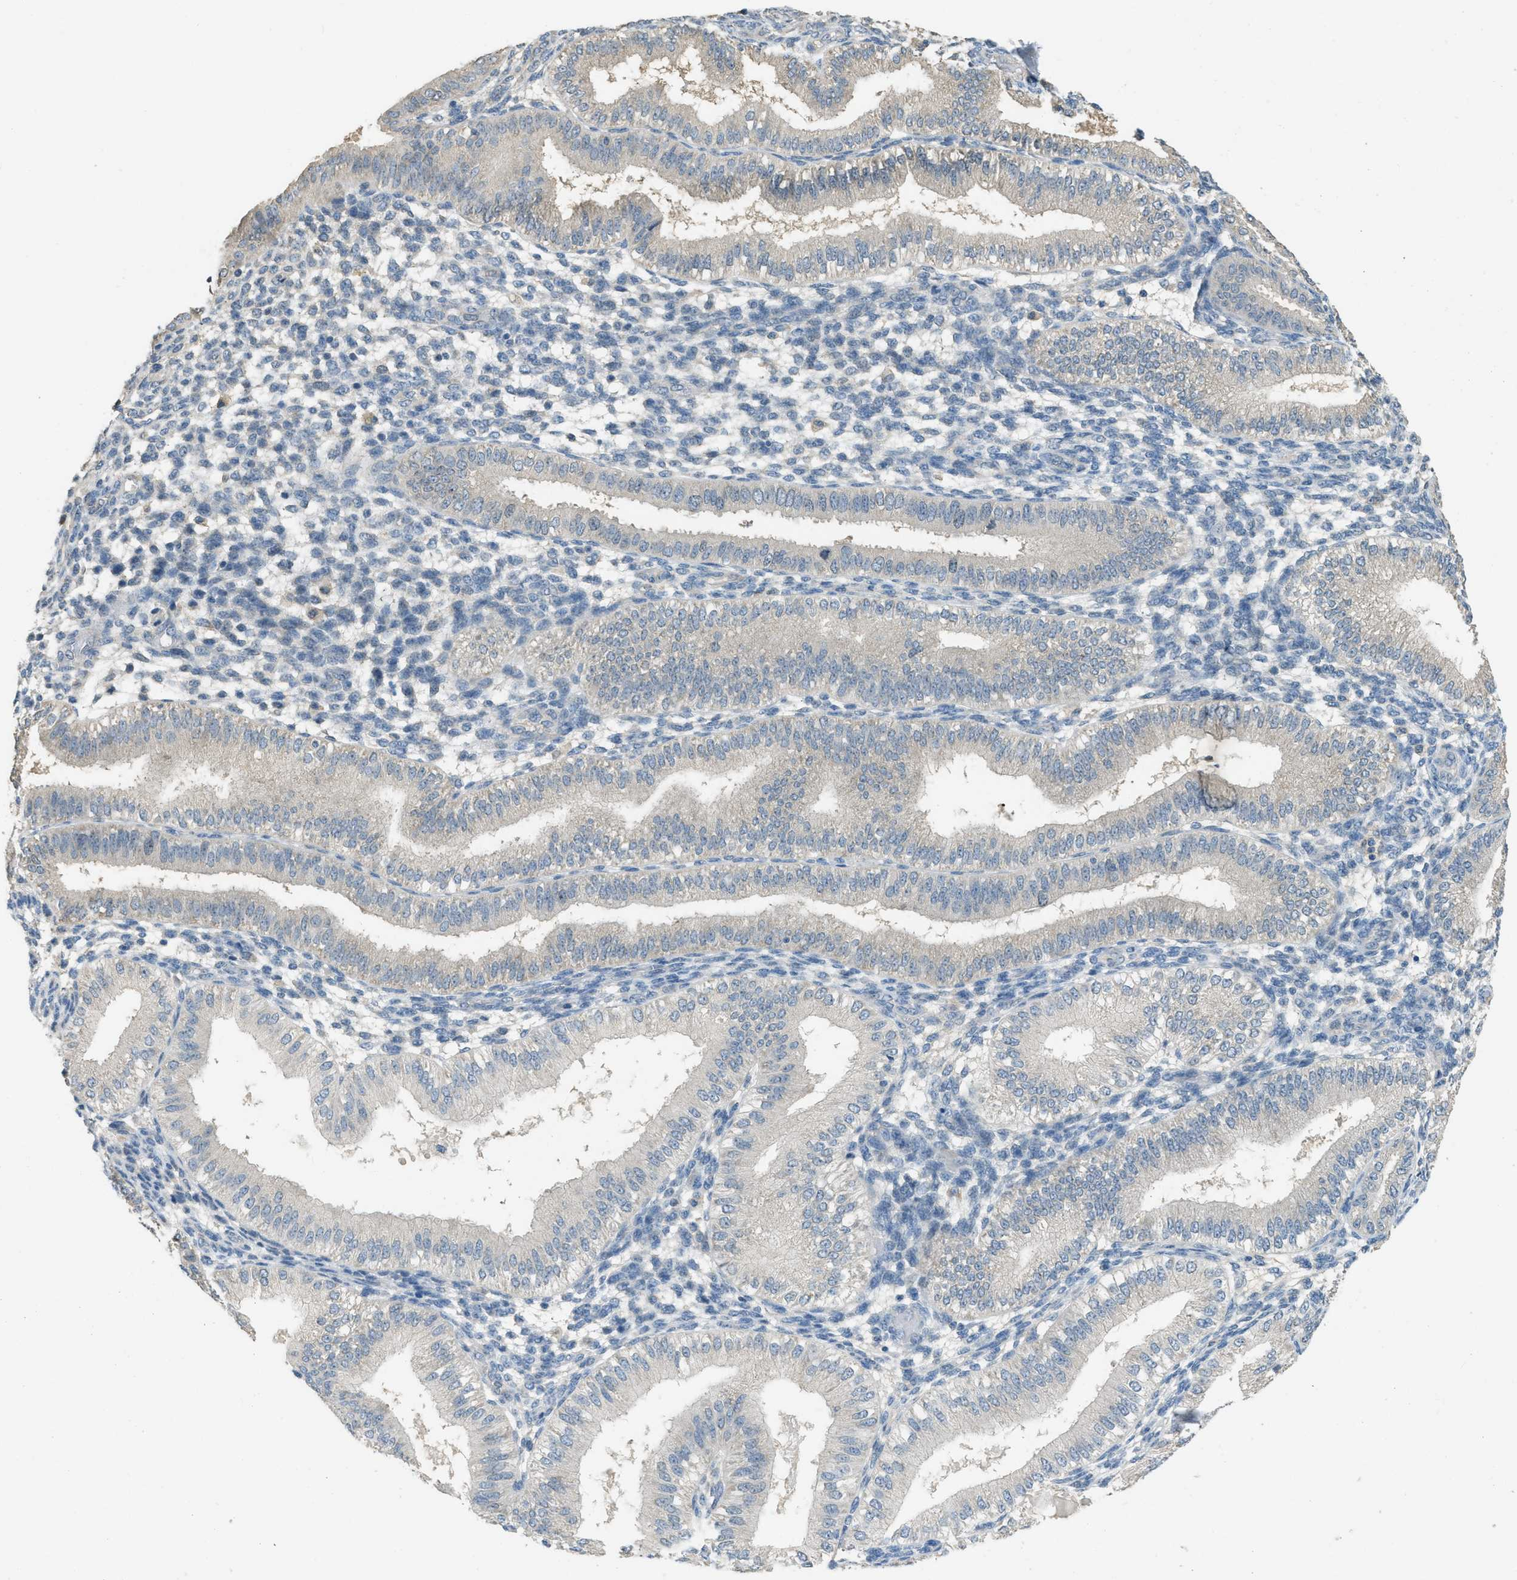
{"staining": {"intensity": "negative", "quantity": "none", "location": "none"}, "tissue": "endometrium", "cell_type": "Cells in endometrial stroma", "image_type": "normal", "snomed": [{"axis": "morphology", "description": "Normal tissue, NOS"}, {"axis": "topography", "description": "Endometrium"}], "caption": "Cells in endometrial stroma show no significant expression in normal endometrium. (Brightfield microscopy of DAB (3,3'-diaminobenzidine) immunohistochemistry (IHC) at high magnification).", "gene": "MIS18A", "patient": {"sex": "female", "age": 39}}